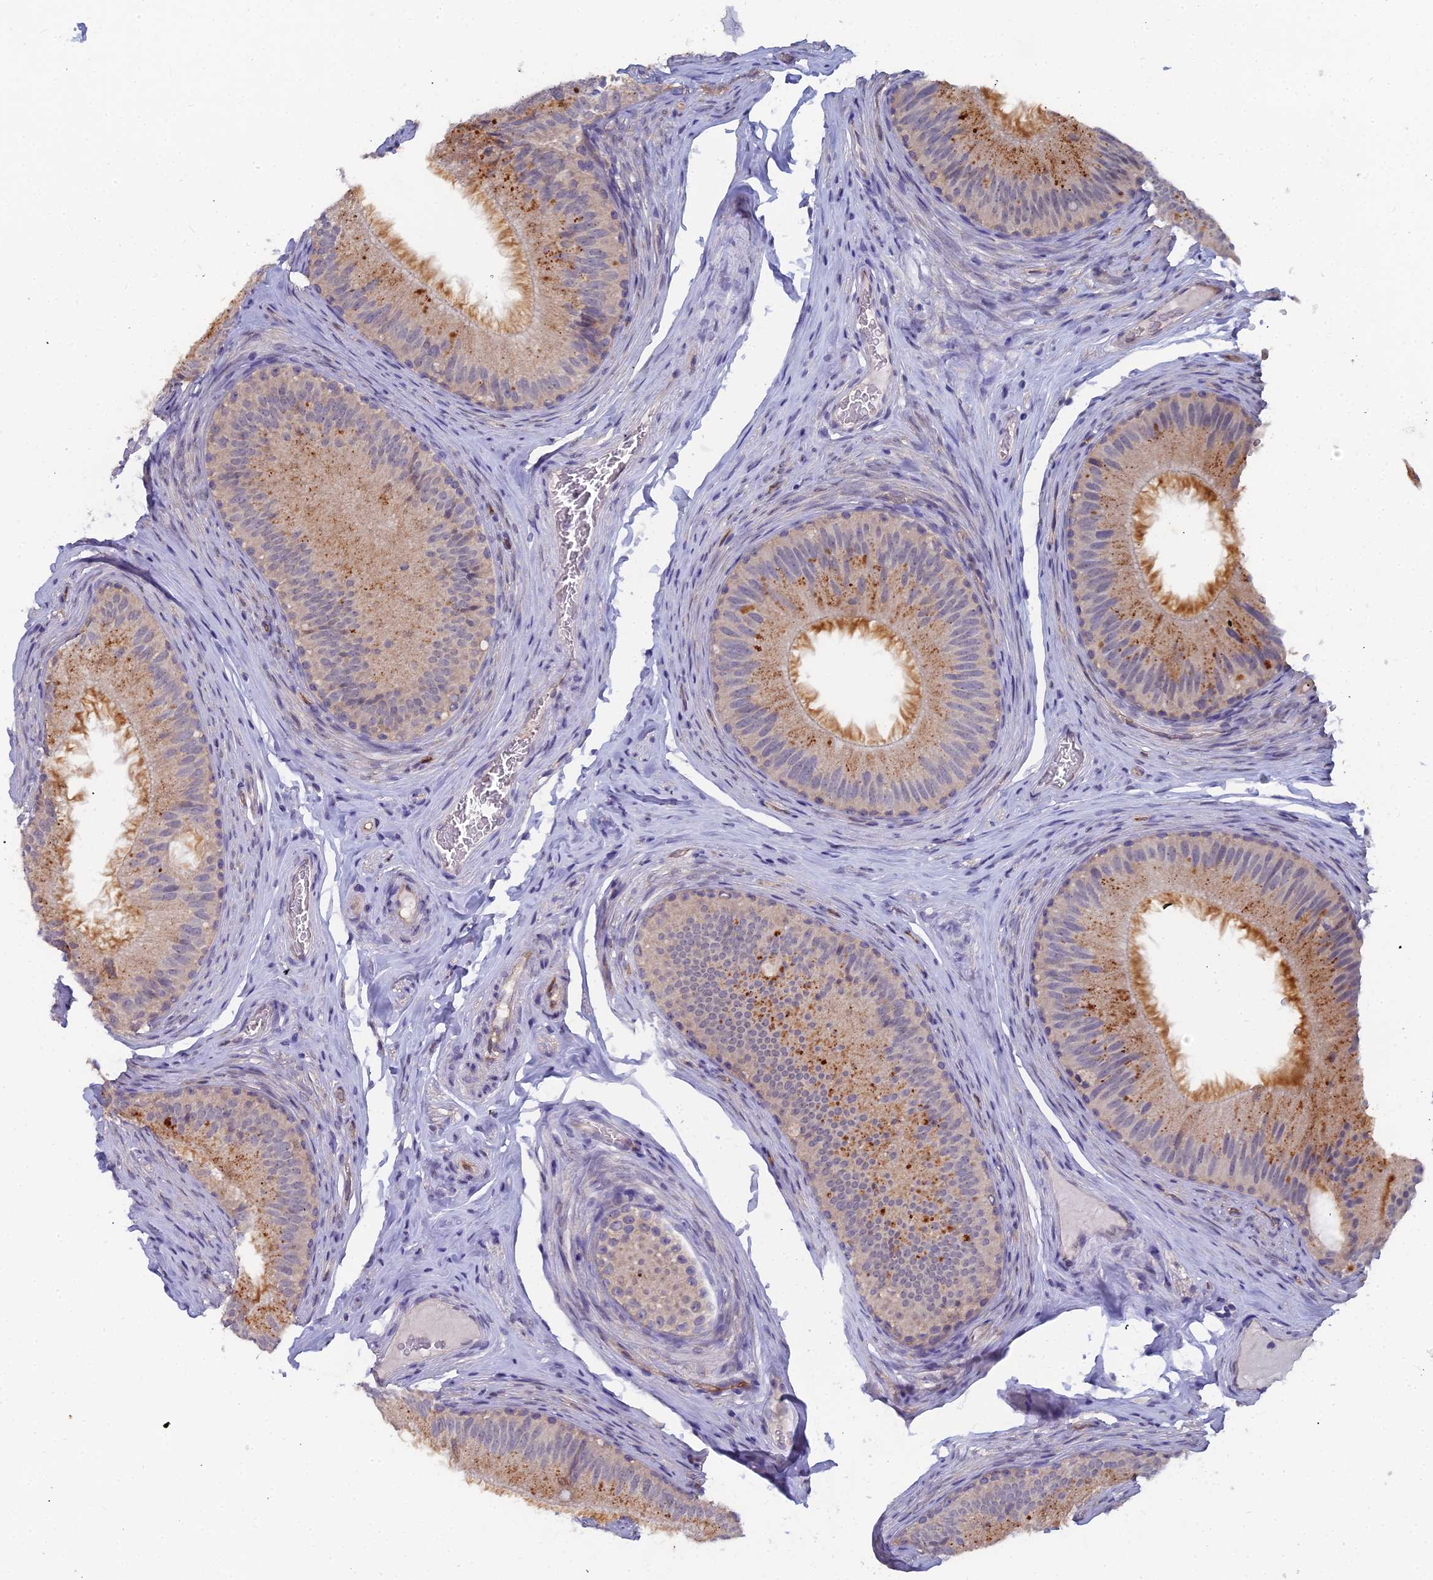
{"staining": {"intensity": "moderate", "quantity": "25%-75%", "location": "cytoplasmic/membranous"}, "tissue": "epididymis", "cell_type": "Glandular cells", "image_type": "normal", "snomed": [{"axis": "morphology", "description": "Normal tissue, NOS"}, {"axis": "topography", "description": "Epididymis"}], "caption": "An image of human epididymis stained for a protein shows moderate cytoplasmic/membranous brown staining in glandular cells.", "gene": "RDX", "patient": {"sex": "male", "age": 34}}